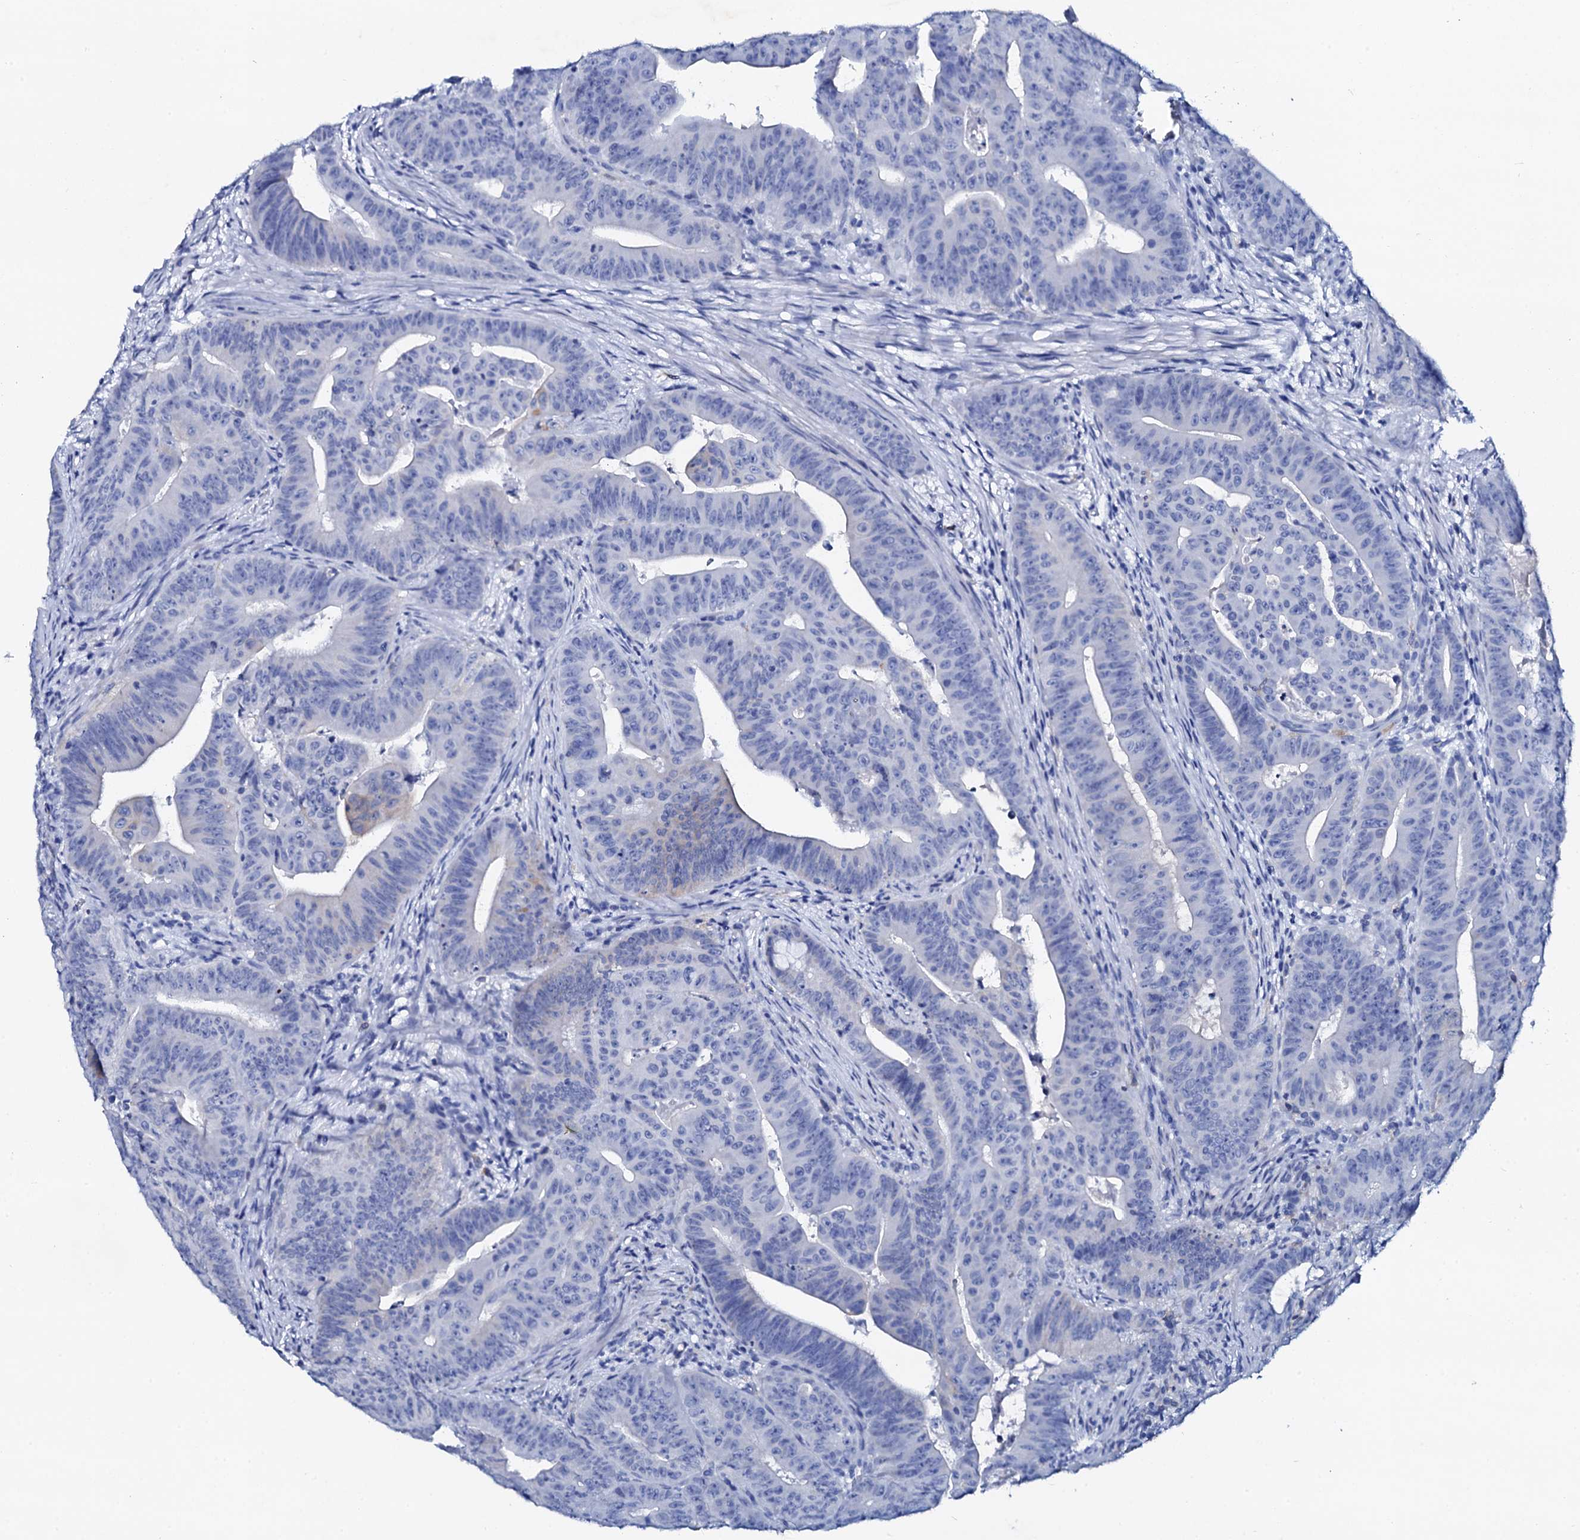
{"staining": {"intensity": "negative", "quantity": "none", "location": "none"}, "tissue": "colorectal cancer", "cell_type": "Tumor cells", "image_type": "cancer", "snomed": [{"axis": "morphology", "description": "Adenocarcinoma, NOS"}, {"axis": "topography", "description": "Rectum"}], "caption": "This is an immunohistochemistry (IHC) image of colorectal cancer. There is no expression in tumor cells.", "gene": "GLB1L3", "patient": {"sex": "female", "age": 75}}